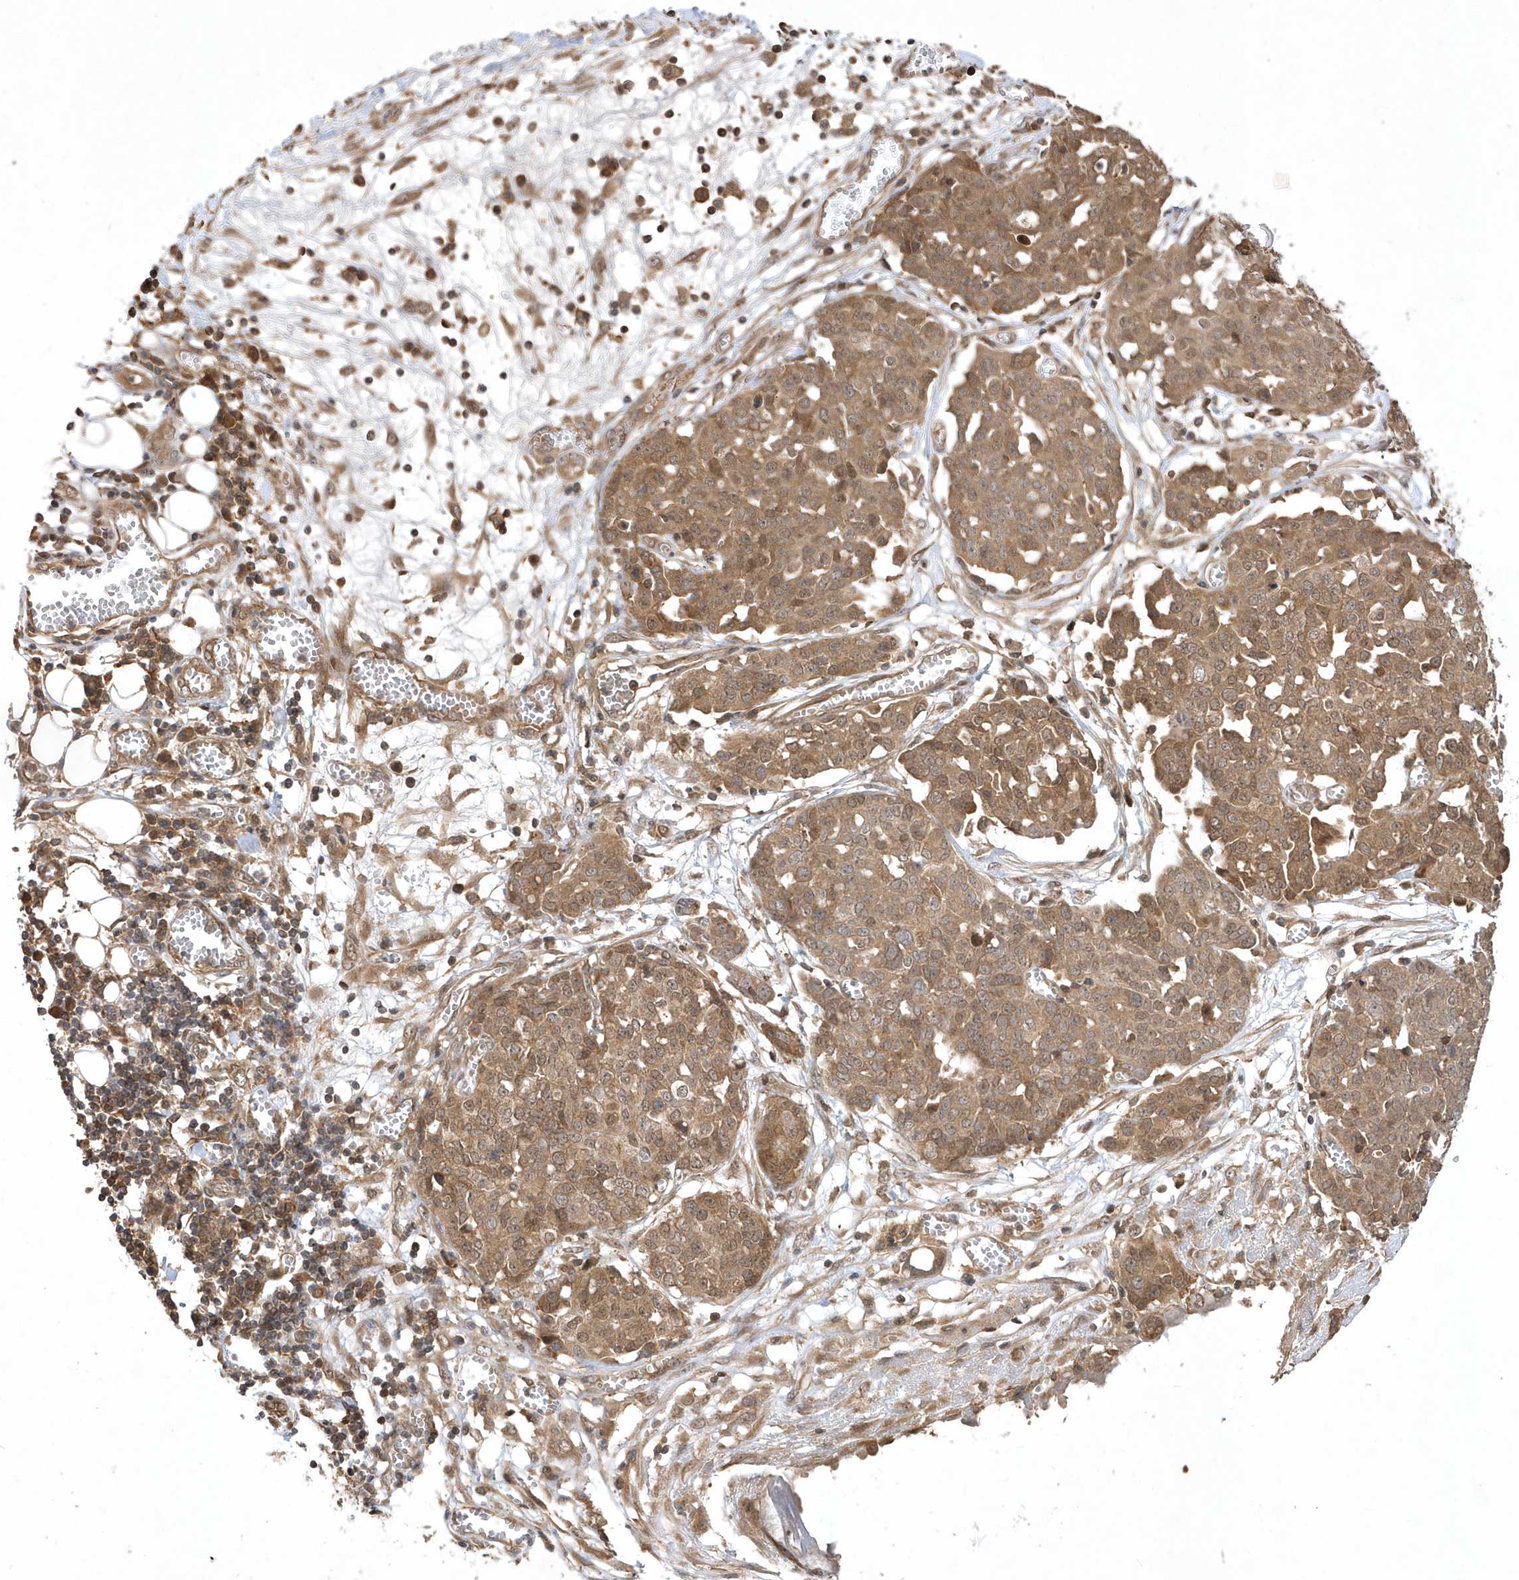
{"staining": {"intensity": "moderate", "quantity": ">75%", "location": "cytoplasmic/membranous,nuclear"}, "tissue": "ovarian cancer", "cell_type": "Tumor cells", "image_type": "cancer", "snomed": [{"axis": "morphology", "description": "Cystadenocarcinoma, serous, NOS"}, {"axis": "topography", "description": "Soft tissue"}, {"axis": "topography", "description": "Ovary"}], "caption": "Immunohistochemistry (IHC) (DAB (3,3'-diaminobenzidine)) staining of ovarian cancer demonstrates moderate cytoplasmic/membranous and nuclear protein expression in about >75% of tumor cells.", "gene": "GFM2", "patient": {"sex": "female", "age": 57}}